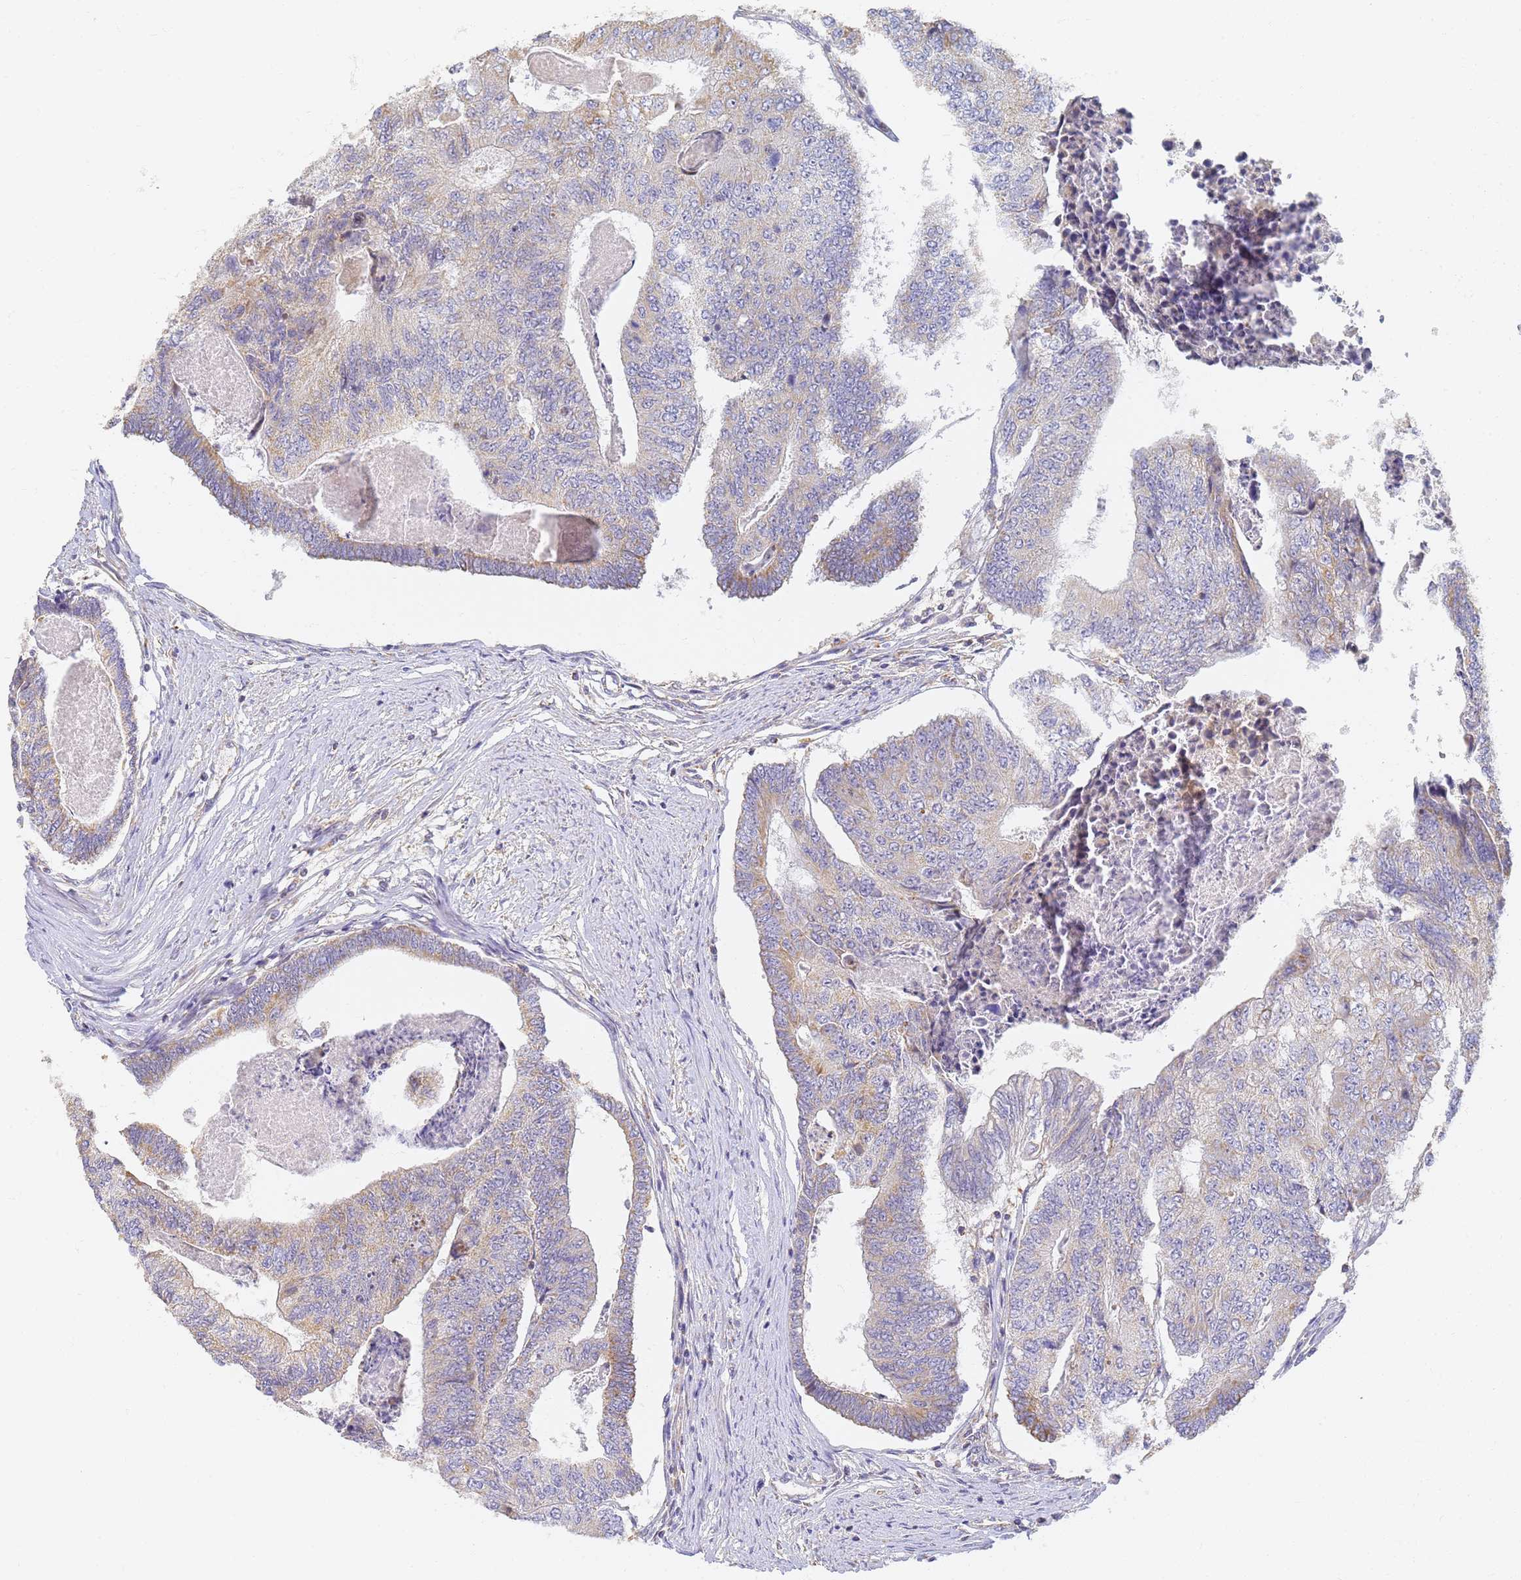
{"staining": {"intensity": "moderate", "quantity": "25%-75%", "location": "cytoplasmic/membranous"}, "tissue": "colorectal cancer", "cell_type": "Tumor cells", "image_type": "cancer", "snomed": [{"axis": "morphology", "description": "Adenocarcinoma, NOS"}, {"axis": "topography", "description": "Colon"}], "caption": "About 25%-75% of tumor cells in human adenocarcinoma (colorectal) show moderate cytoplasmic/membranous protein staining as visualized by brown immunohistochemical staining.", "gene": "UTP23", "patient": {"sex": "female", "age": 67}}